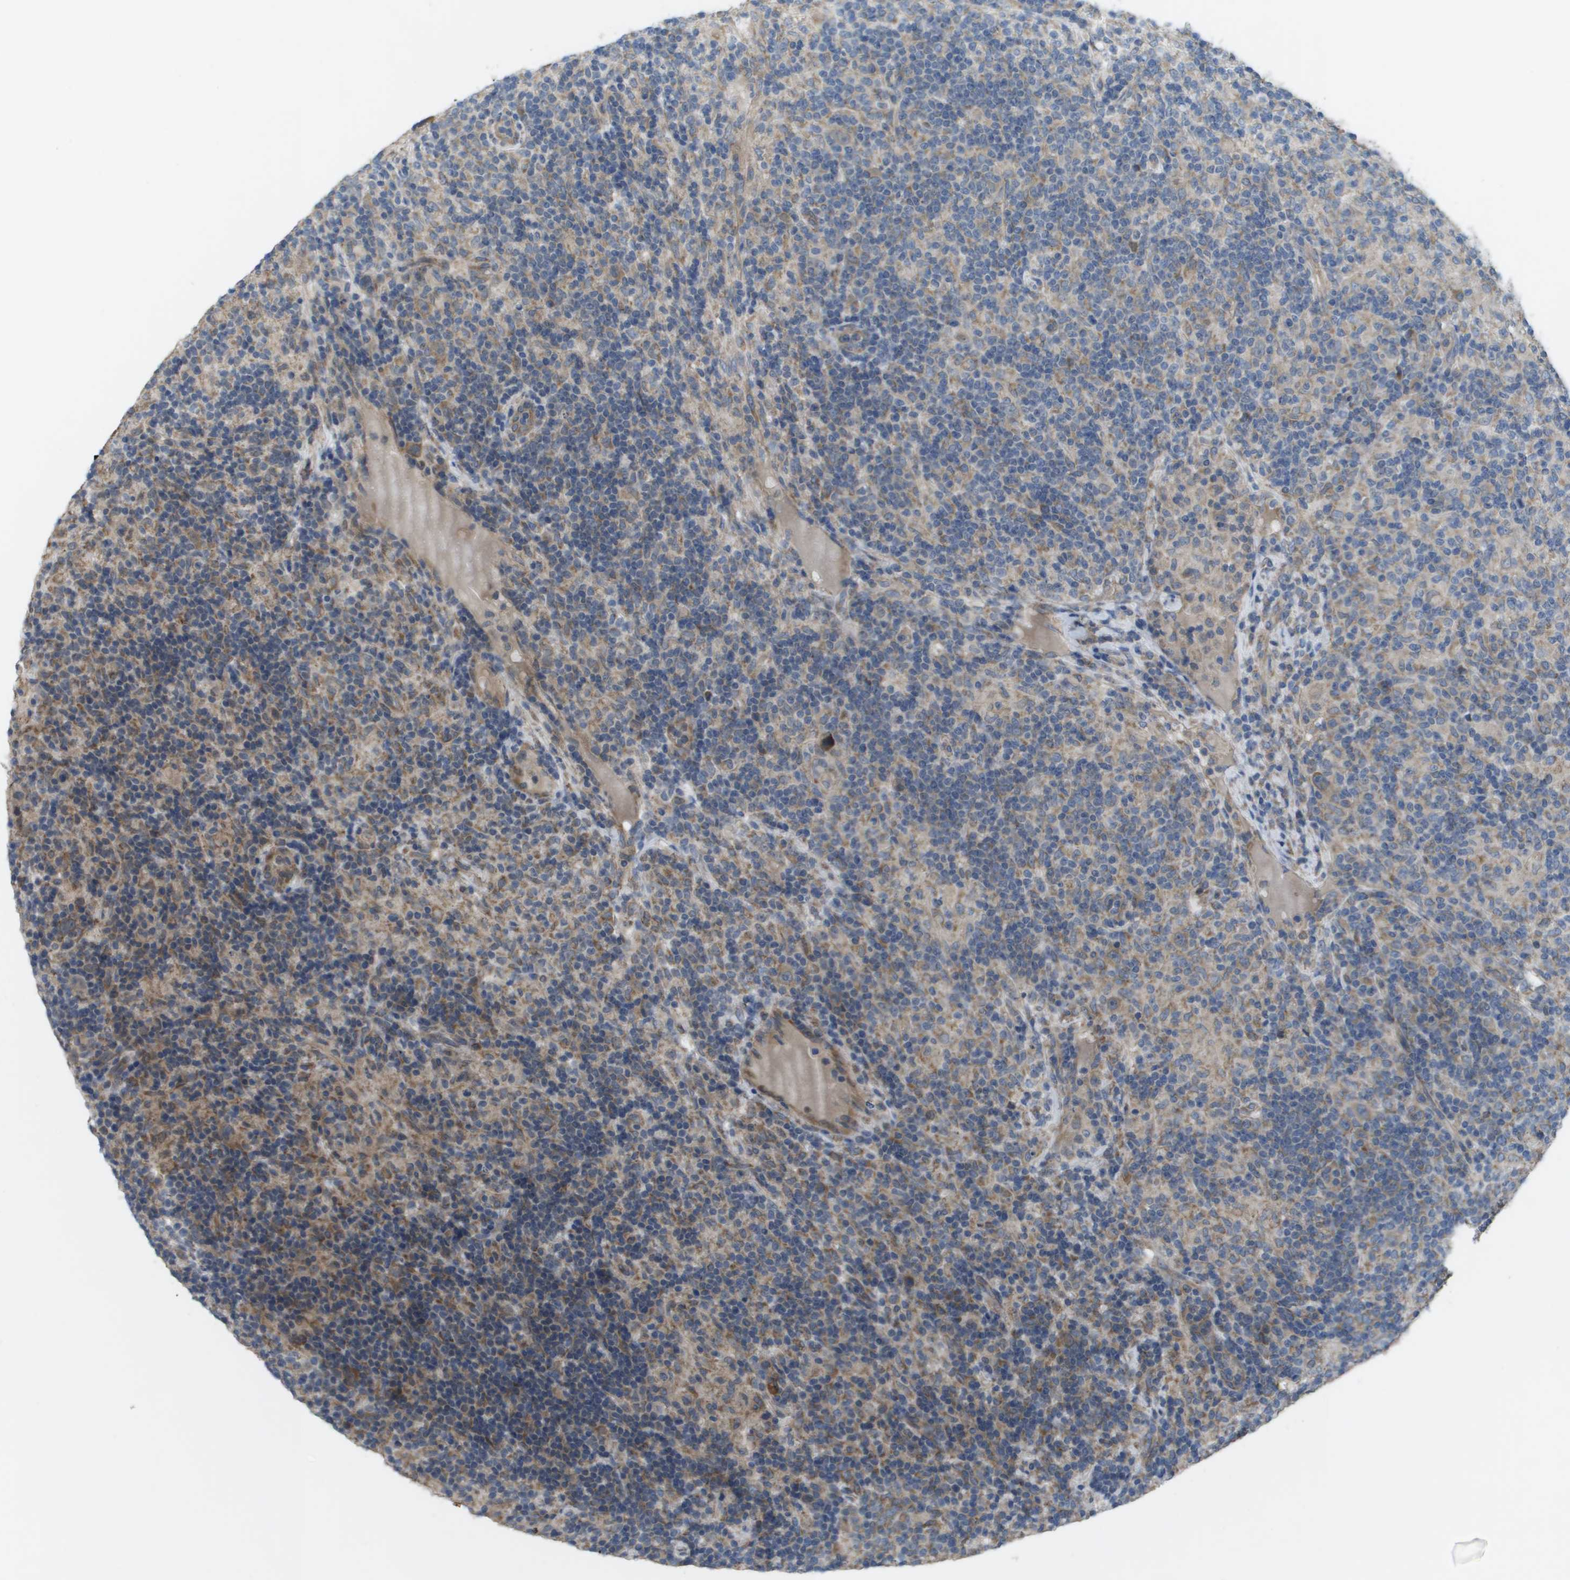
{"staining": {"intensity": "moderate", "quantity": "<25%", "location": "cytoplasmic/membranous"}, "tissue": "lymphoma", "cell_type": "Tumor cells", "image_type": "cancer", "snomed": [{"axis": "morphology", "description": "Hodgkin's disease, NOS"}, {"axis": "topography", "description": "Lymph node"}], "caption": "DAB immunohistochemical staining of human Hodgkin's disease reveals moderate cytoplasmic/membranous protein expression in about <25% of tumor cells. Immunohistochemistry (ihc) stains the protein of interest in brown and the nuclei are stained blue.", "gene": "CLCN2", "patient": {"sex": "male", "age": 70}}